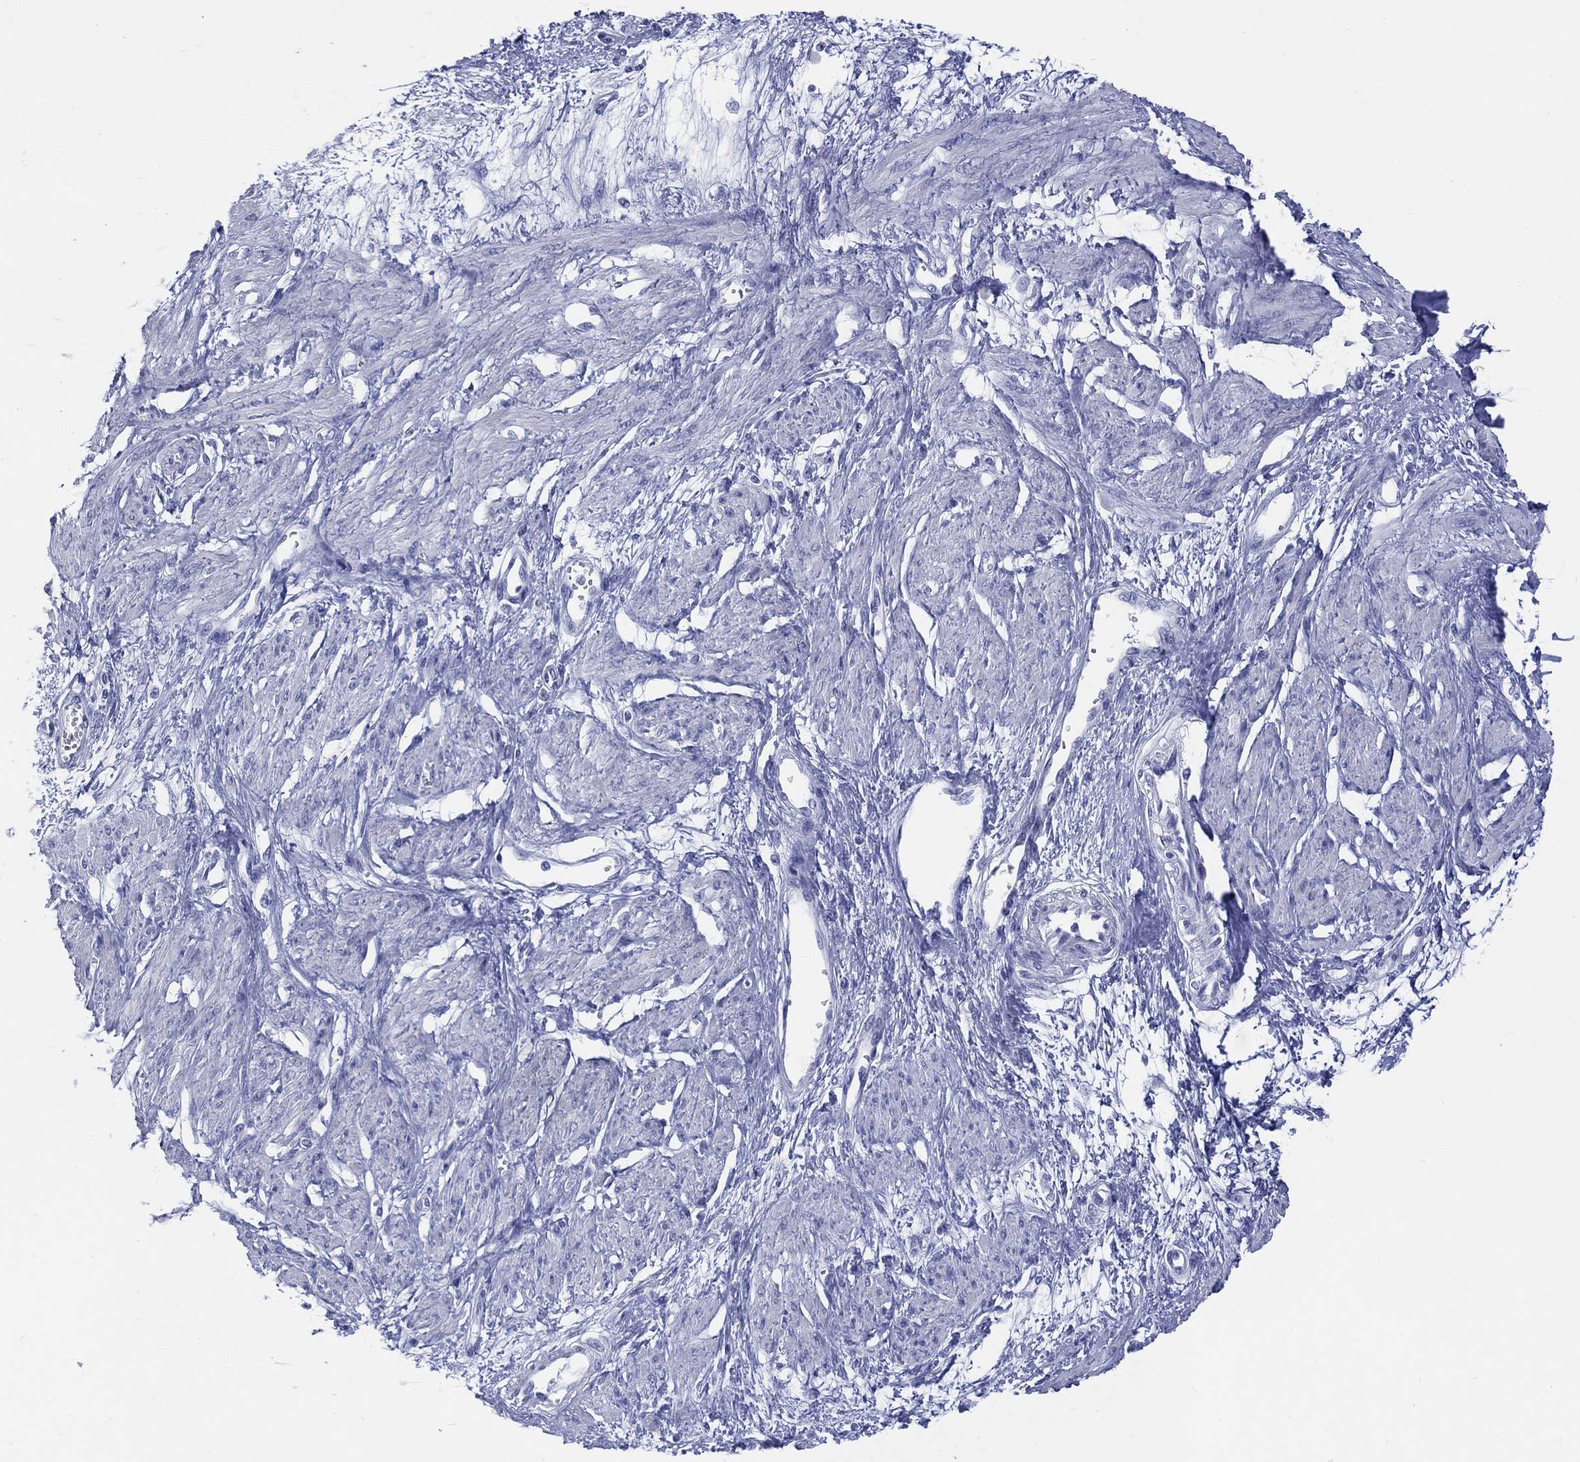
{"staining": {"intensity": "negative", "quantity": "none", "location": "none"}, "tissue": "smooth muscle", "cell_type": "Smooth muscle cells", "image_type": "normal", "snomed": [{"axis": "morphology", "description": "Normal tissue, NOS"}, {"axis": "topography", "description": "Smooth muscle"}, {"axis": "topography", "description": "Uterus"}], "caption": "DAB (3,3'-diaminobenzidine) immunohistochemical staining of unremarkable human smooth muscle demonstrates no significant expression in smooth muscle cells. (DAB IHC, high magnification).", "gene": "ENSG00000285953", "patient": {"sex": "female", "age": 39}}